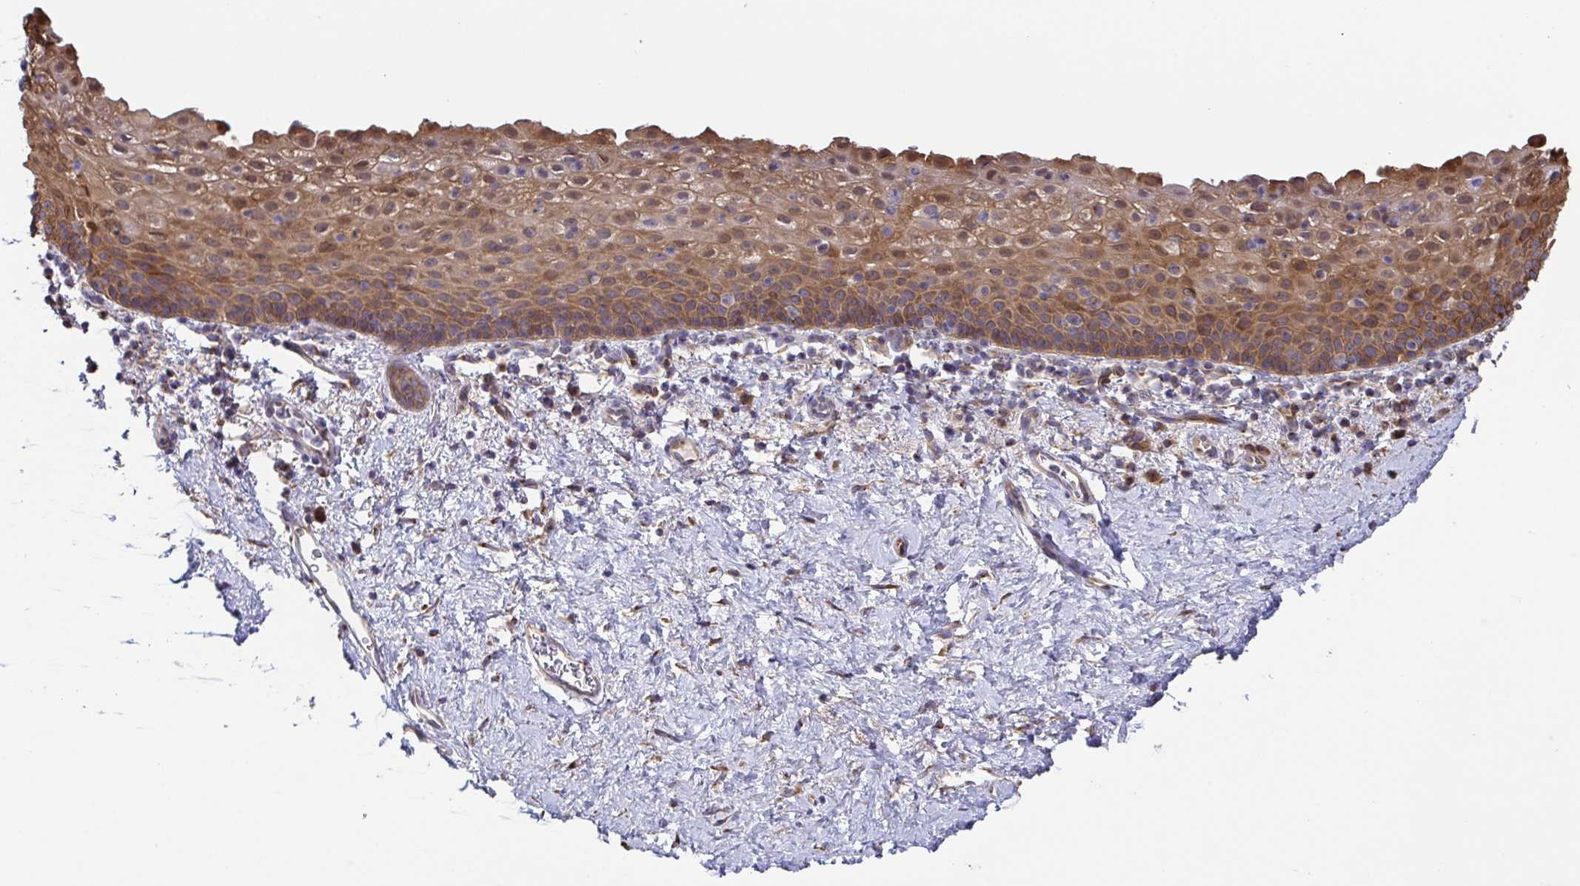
{"staining": {"intensity": "moderate", "quantity": "25%-75%", "location": "cytoplasmic/membranous"}, "tissue": "vagina", "cell_type": "Squamous epithelial cells", "image_type": "normal", "snomed": [{"axis": "morphology", "description": "Normal tissue, NOS"}, {"axis": "topography", "description": "Vagina"}], "caption": "Benign vagina was stained to show a protein in brown. There is medium levels of moderate cytoplasmic/membranous staining in approximately 25%-75% of squamous epithelial cells.", "gene": "EIF3D", "patient": {"sex": "female", "age": 61}}